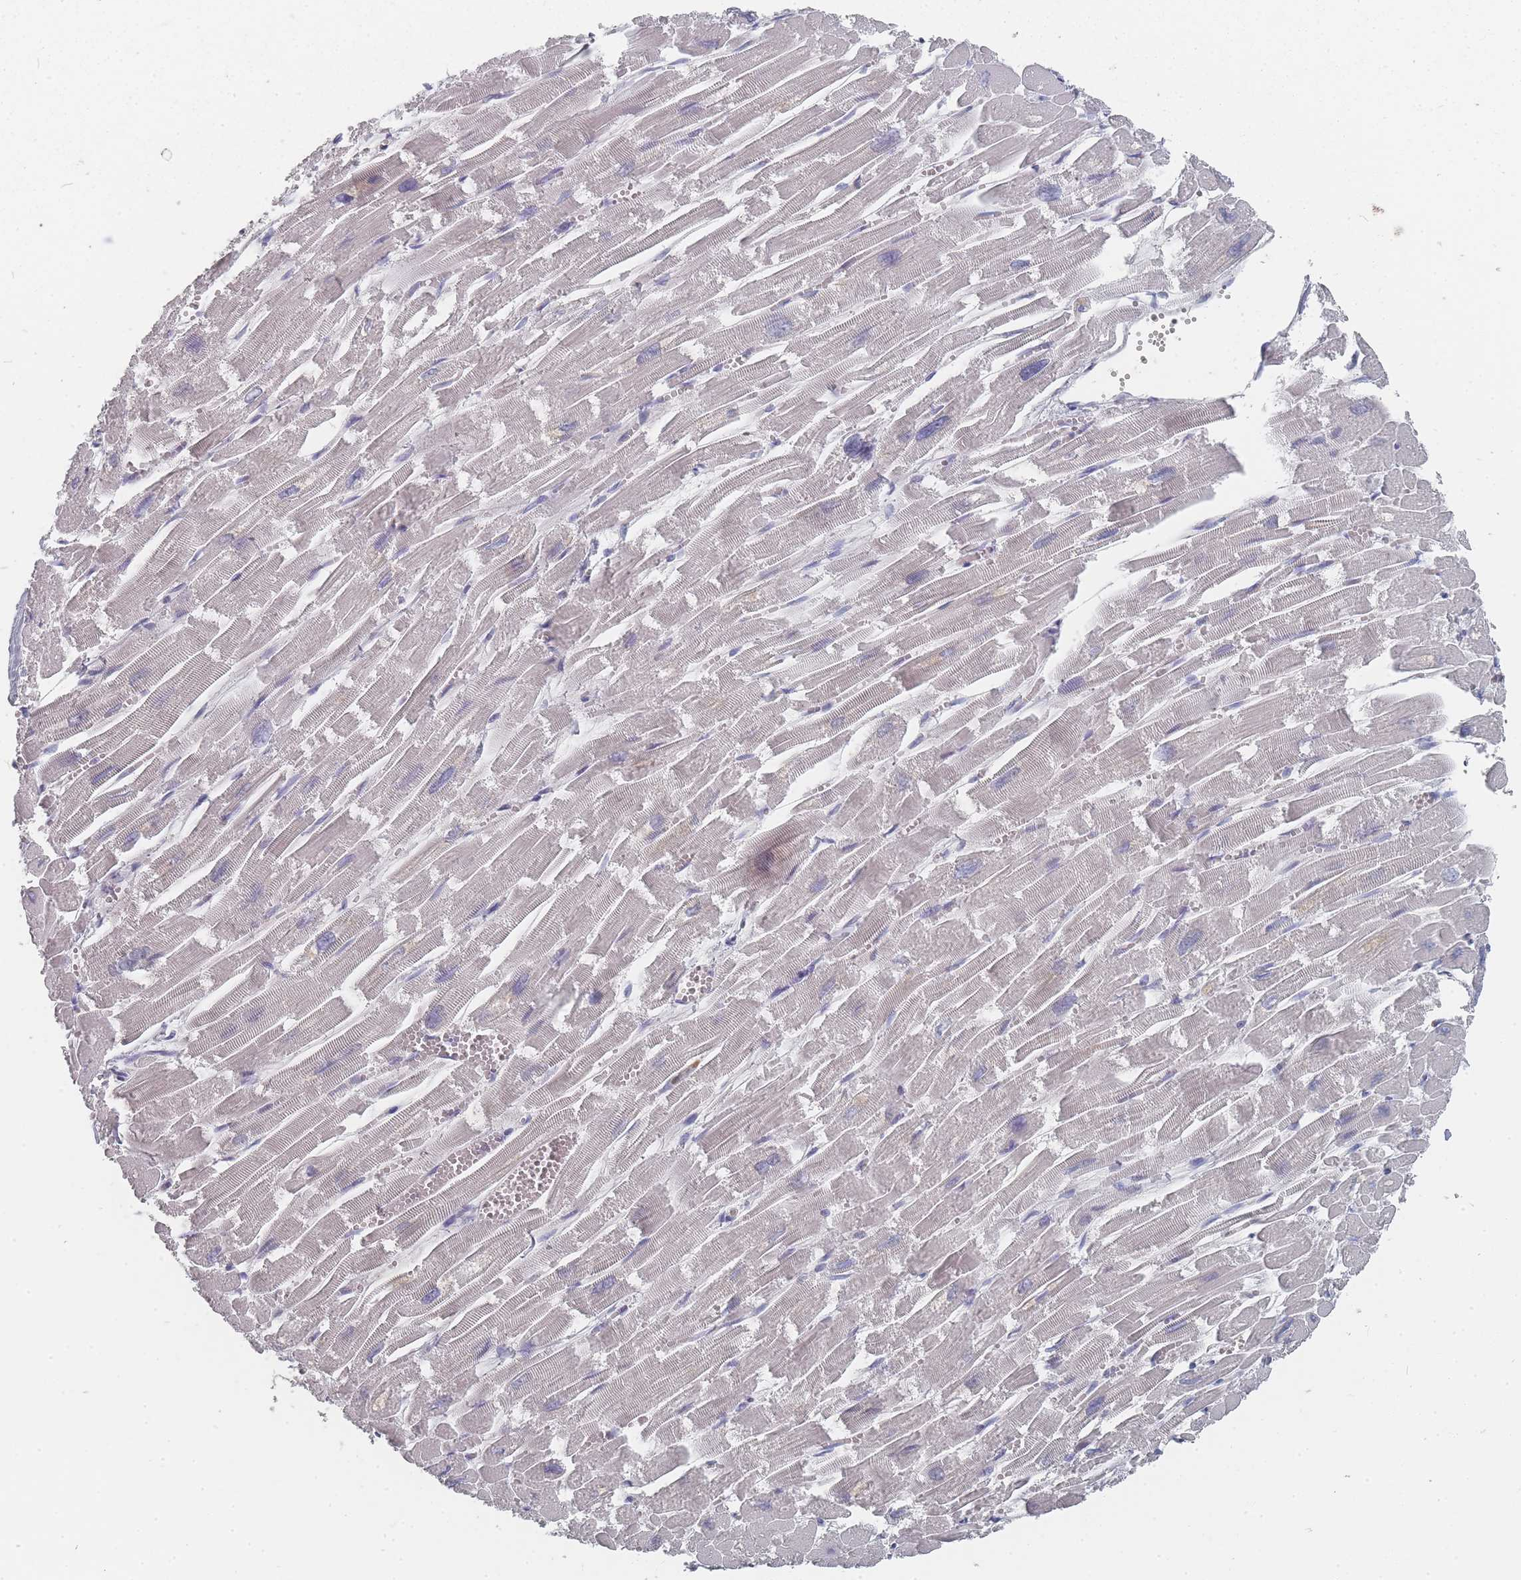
{"staining": {"intensity": "negative", "quantity": "none", "location": "none"}, "tissue": "heart muscle", "cell_type": "Cardiomyocytes", "image_type": "normal", "snomed": [{"axis": "morphology", "description": "Normal tissue, NOS"}, {"axis": "topography", "description": "Heart"}], "caption": "High magnification brightfield microscopy of normal heart muscle stained with DAB (3,3'-diaminobenzidine) (brown) and counterstained with hematoxylin (blue): cardiomyocytes show no significant expression. Nuclei are stained in blue.", "gene": "SLC35E4", "patient": {"sex": "male", "age": 54}}